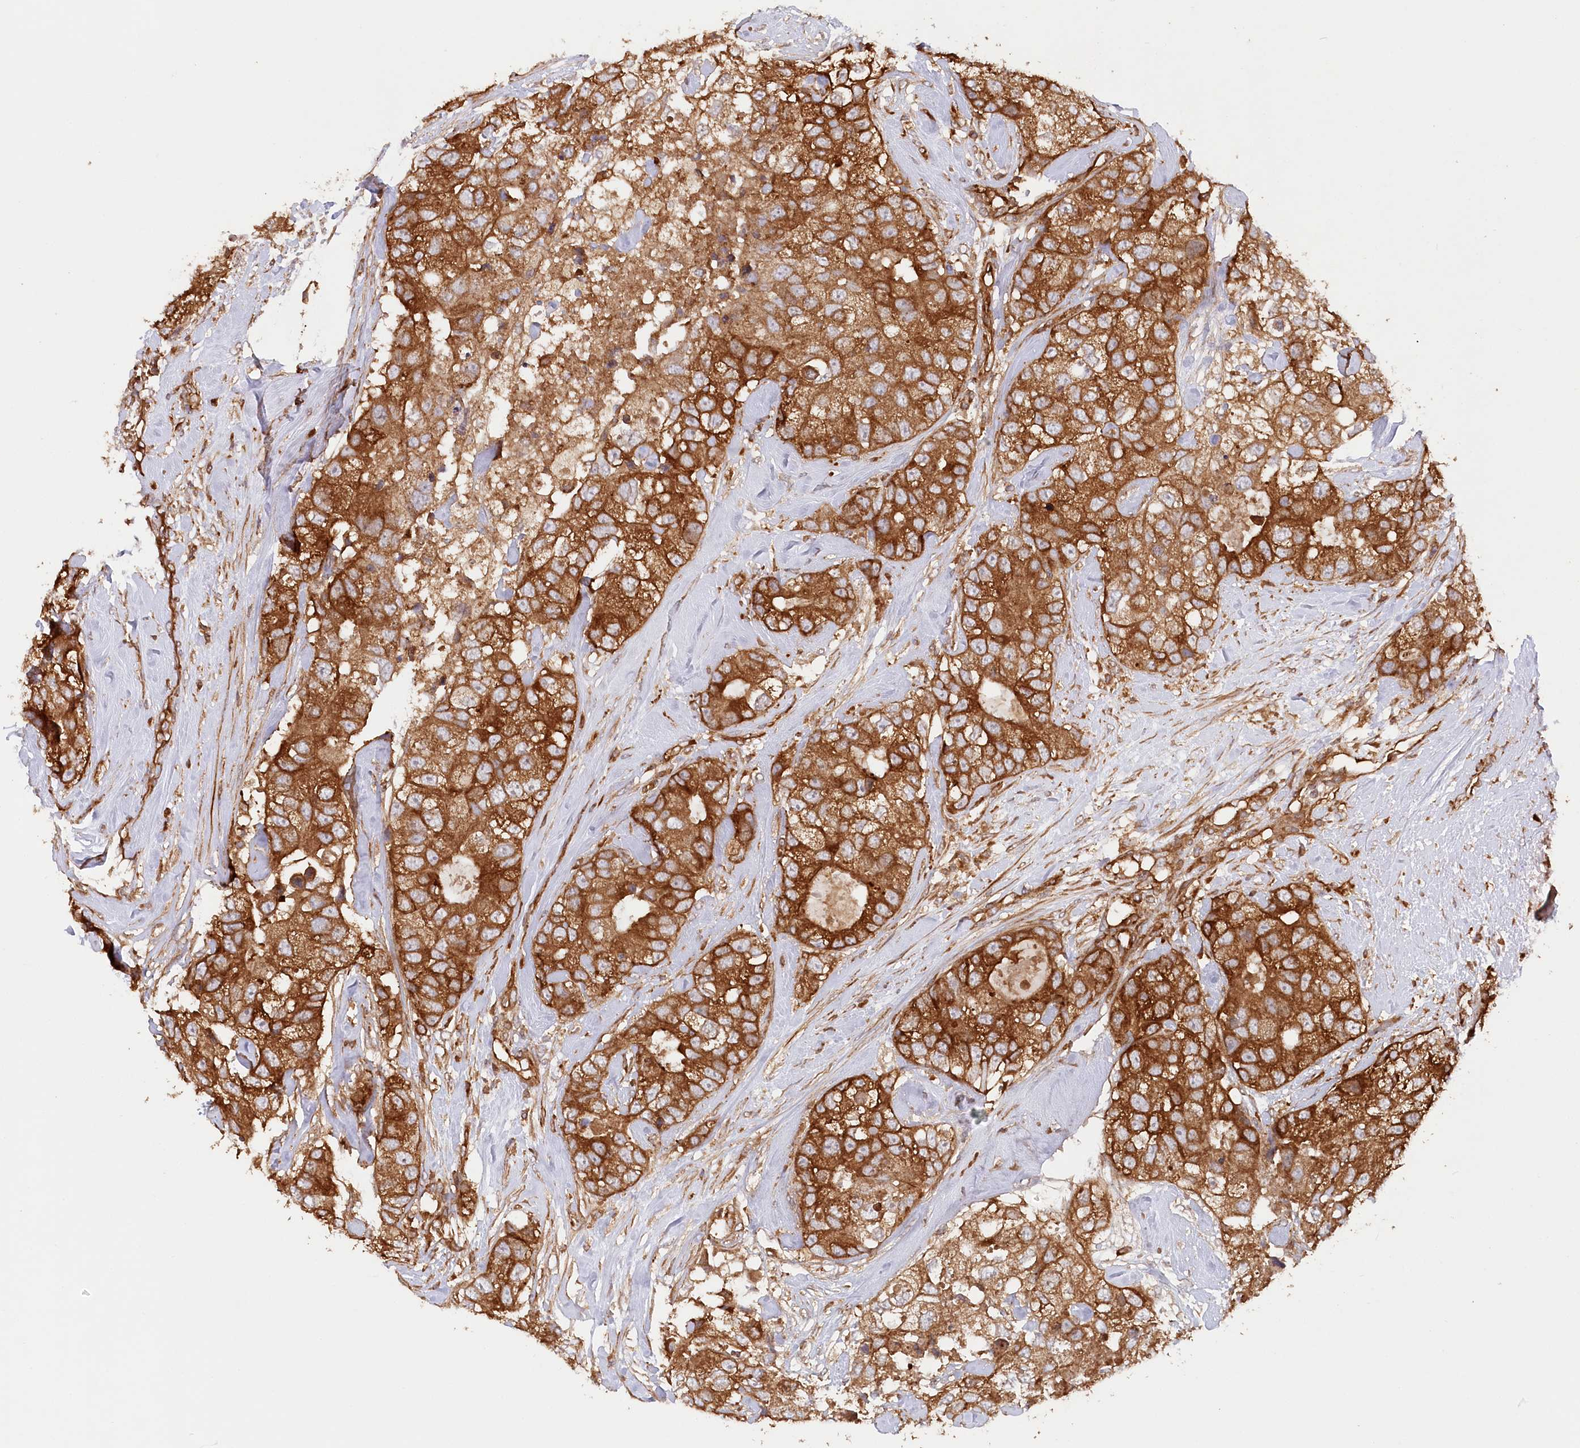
{"staining": {"intensity": "strong", "quantity": ">75%", "location": "cytoplasmic/membranous"}, "tissue": "breast cancer", "cell_type": "Tumor cells", "image_type": "cancer", "snomed": [{"axis": "morphology", "description": "Duct carcinoma"}, {"axis": "topography", "description": "Breast"}], "caption": "Immunohistochemical staining of intraductal carcinoma (breast) displays strong cytoplasmic/membranous protein staining in approximately >75% of tumor cells.", "gene": "PAIP2", "patient": {"sex": "female", "age": 62}}